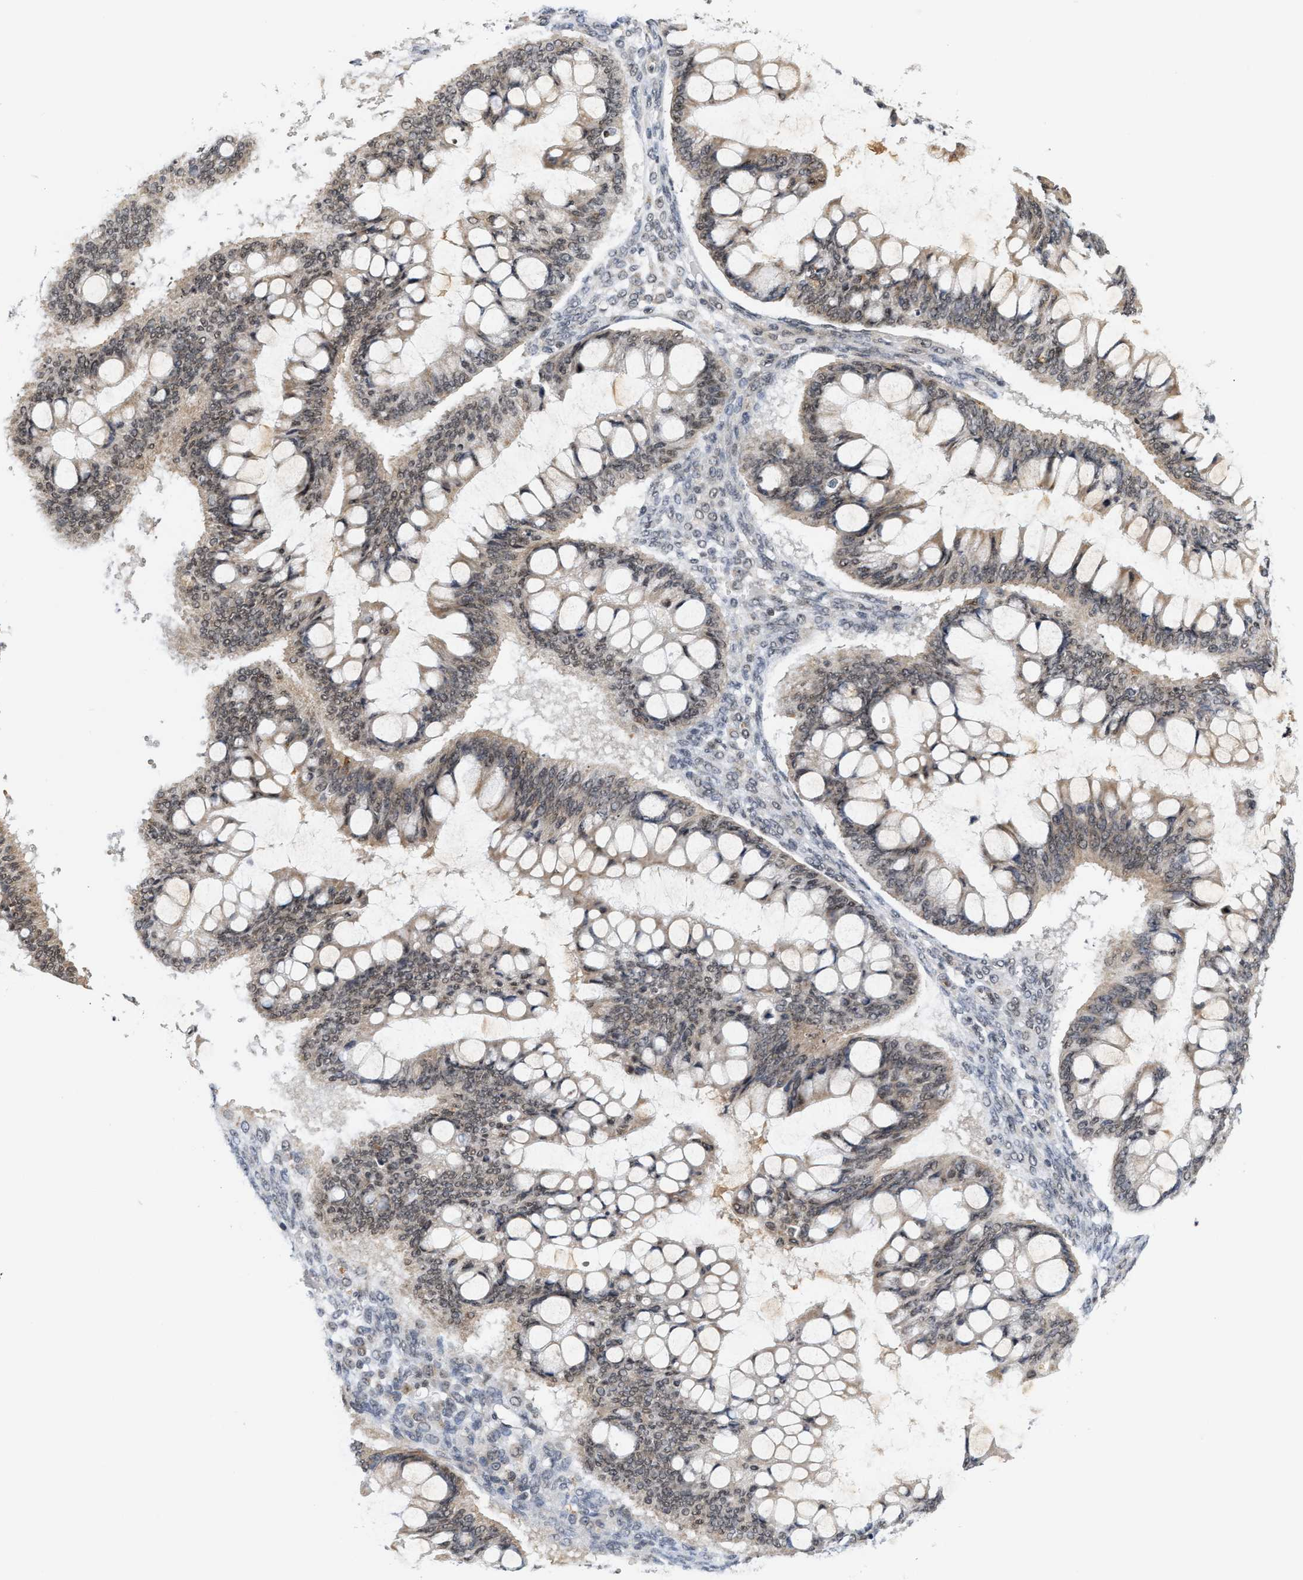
{"staining": {"intensity": "weak", "quantity": ">75%", "location": "cytoplasmic/membranous,nuclear"}, "tissue": "ovarian cancer", "cell_type": "Tumor cells", "image_type": "cancer", "snomed": [{"axis": "morphology", "description": "Cystadenocarcinoma, mucinous, NOS"}, {"axis": "topography", "description": "Ovary"}], "caption": "Weak cytoplasmic/membranous and nuclear staining for a protein is identified in about >75% of tumor cells of ovarian mucinous cystadenocarcinoma using immunohistochemistry (IHC).", "gene": "ANKRD6", "patient": {"sex": "female", "age": 73}}